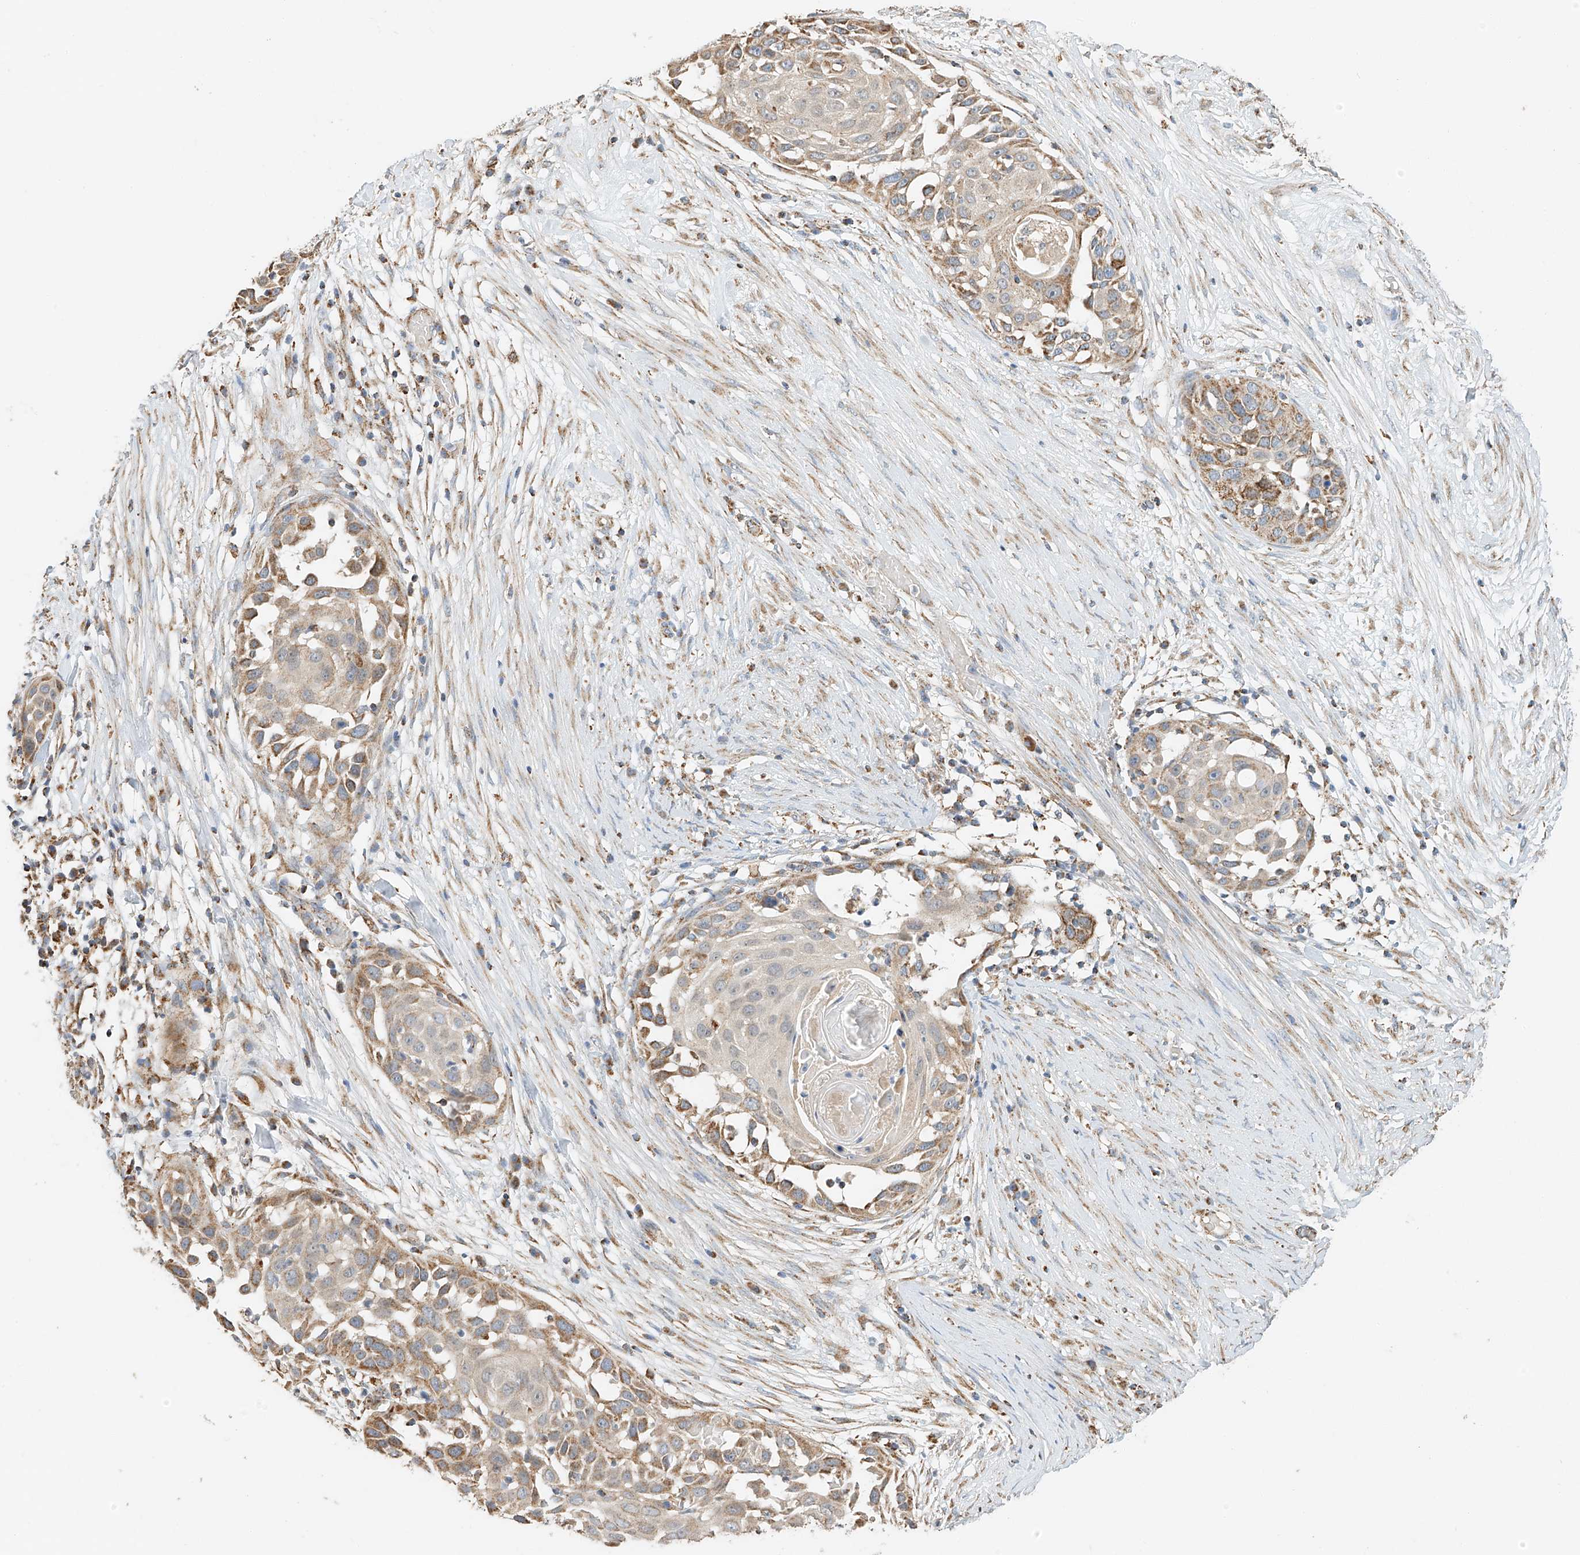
{"staining": {"intensity": "moderate", "quantity": "<25%", "location": "cytoplasmic/membranous"}, "tissue": "skin cancer", "cell_type": "Tumor cells", "image_type": "cancer", "snomed": [{"axis": "morphology", "description": "Squamous cell carcinoma, NOS"}, {"axis": "topography", "description": "Skin"}], "caption": "Immunohistochemical staining of human skin squamous cell carcinoma demonstrates low levels of moderate cytoplasmic/membranous expression in about <25% of tumor cells. The protein of interest is shown in brown color, while the nuclei are stained blue.", "gene": "YIPF7", "patient": {"sex": "female", "age": 44}}